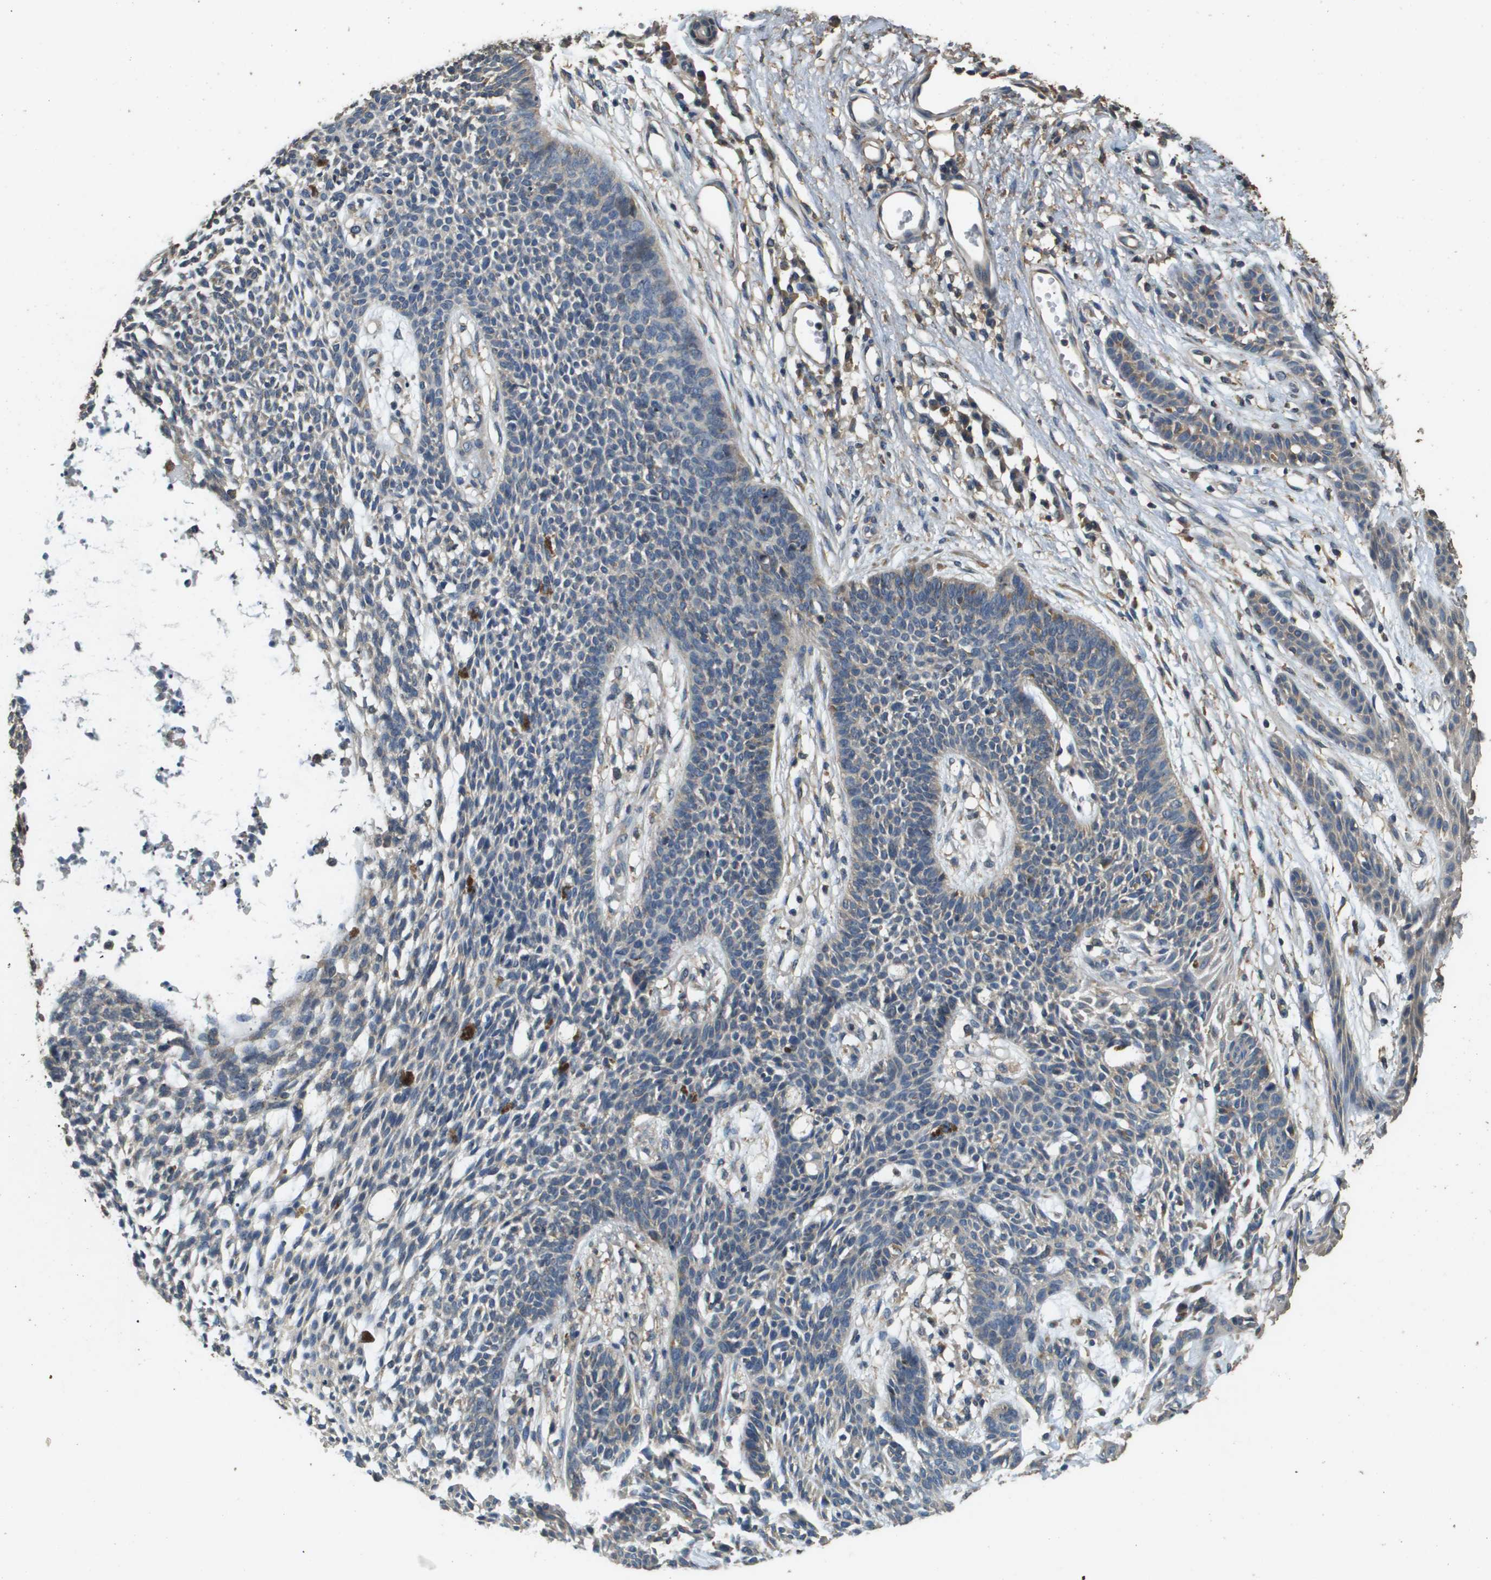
{"staining": {"intensity": "negative", "quantity": "none", "location": "none"}, "tissue": "skin cancer", "cell_type": "Tumor cells", "image_type": "cancer", "snomed": [{"axis": "morphology", "description": "Basal cell carcinoma"}, {"axis": "topography", "description": "Skin"}], "caption": "This is an IHC micrograph of skin basal cell carcinoma. There is no staining in tumor cells.", "gene": "RAB6B", "patient": {"sex": "female", "age": 84}}